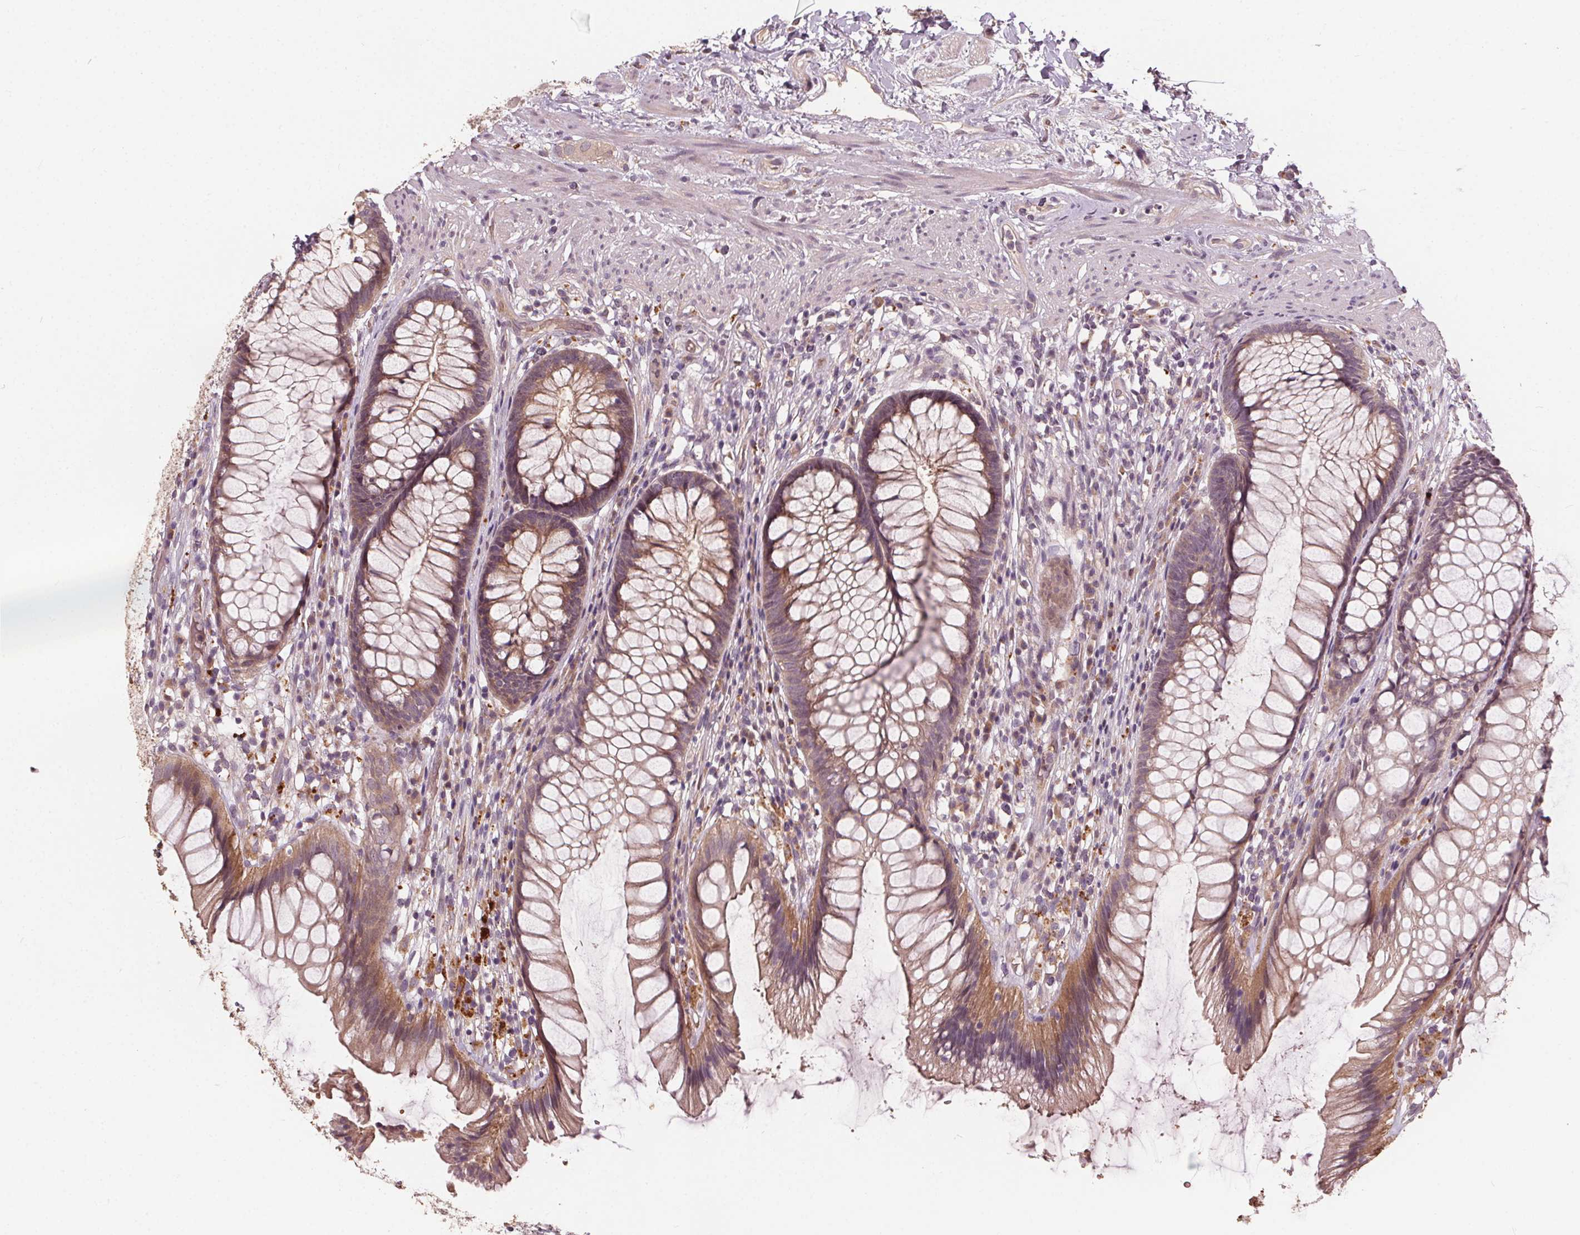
{"staining": {"intensity": "moderate", "quantity": "25%-75%", "location": "cytoplasmic/membranous"}, "tissue": "rectum", "cell_type": "Glandular cells", "image_type": "normal", "snomed": [{"axis": "morphology", "description": "Normal tissue, NOS"}, {"axis": "topography", "description": "Smooth muscle"}, {"axis": "topography", "description": "Rectum"}], "caption": "A medium amount of moderate cytoplasmic/membranous staining is identified in about 25%-75% of glandular cells in benign rectum. Immunohistochemistry stains the protein in brown and the nuclei are stained blue.", "gene": "IPO13", "patient": {"sex": "male", "age": 53}}